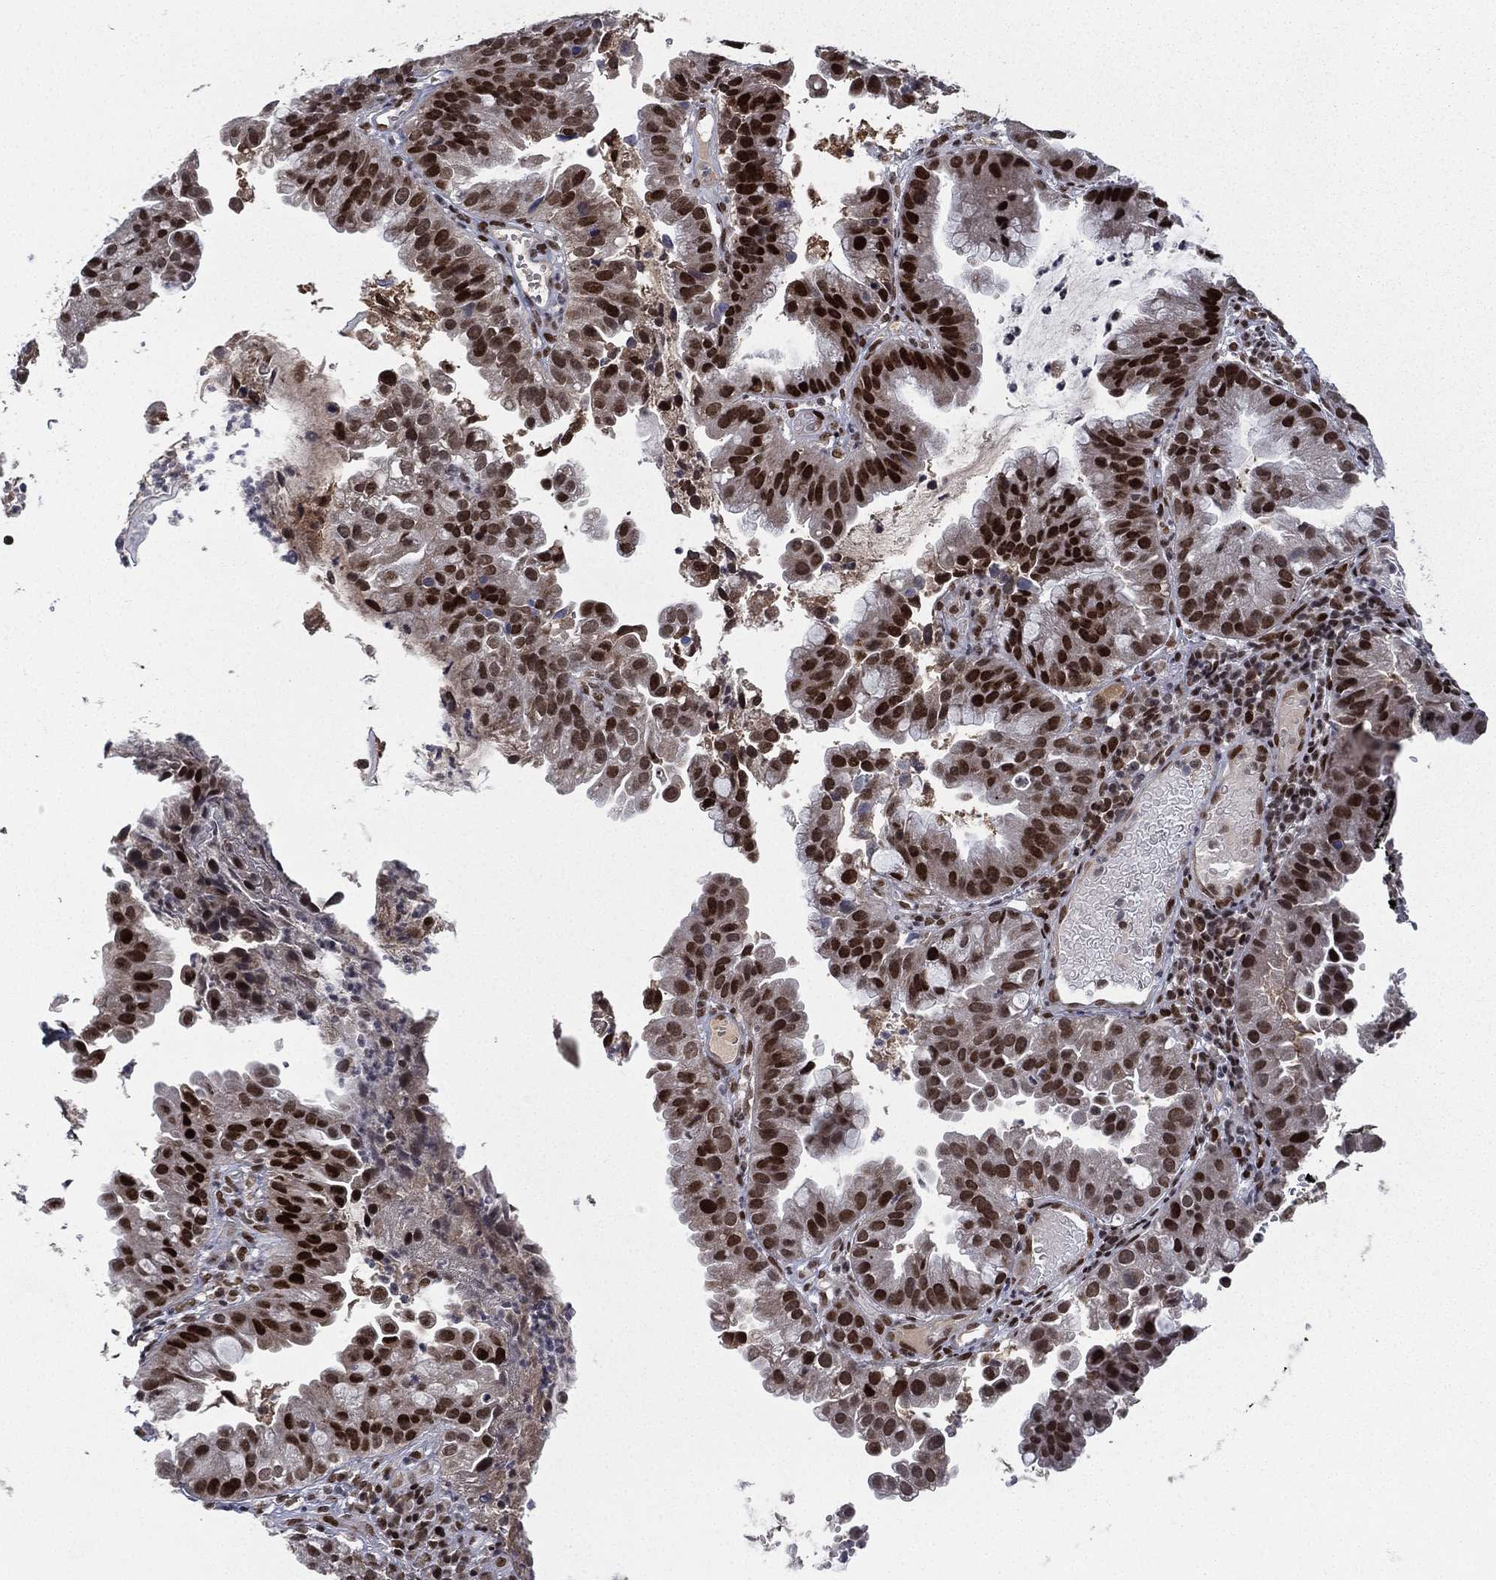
{"staining": {"intensity": "strong", "quantity": ">75%", "location": "nuclear"}, "tissue": "cervical cancer", "cell_type": "Tumor cells", "image_type": "cancer", "snomed": [{"axis": "morphology", "description": "Adenocarcinoma, NOS"}, {"axis": "topography", "description": "Cervix"}], "caption": "Tumor cells exhibit high levels of strong nuclear expression in approximately >75% of cells in cervical cancer.", "gene": "RTF1", "patient": {"sex": "female", "age": 34}}